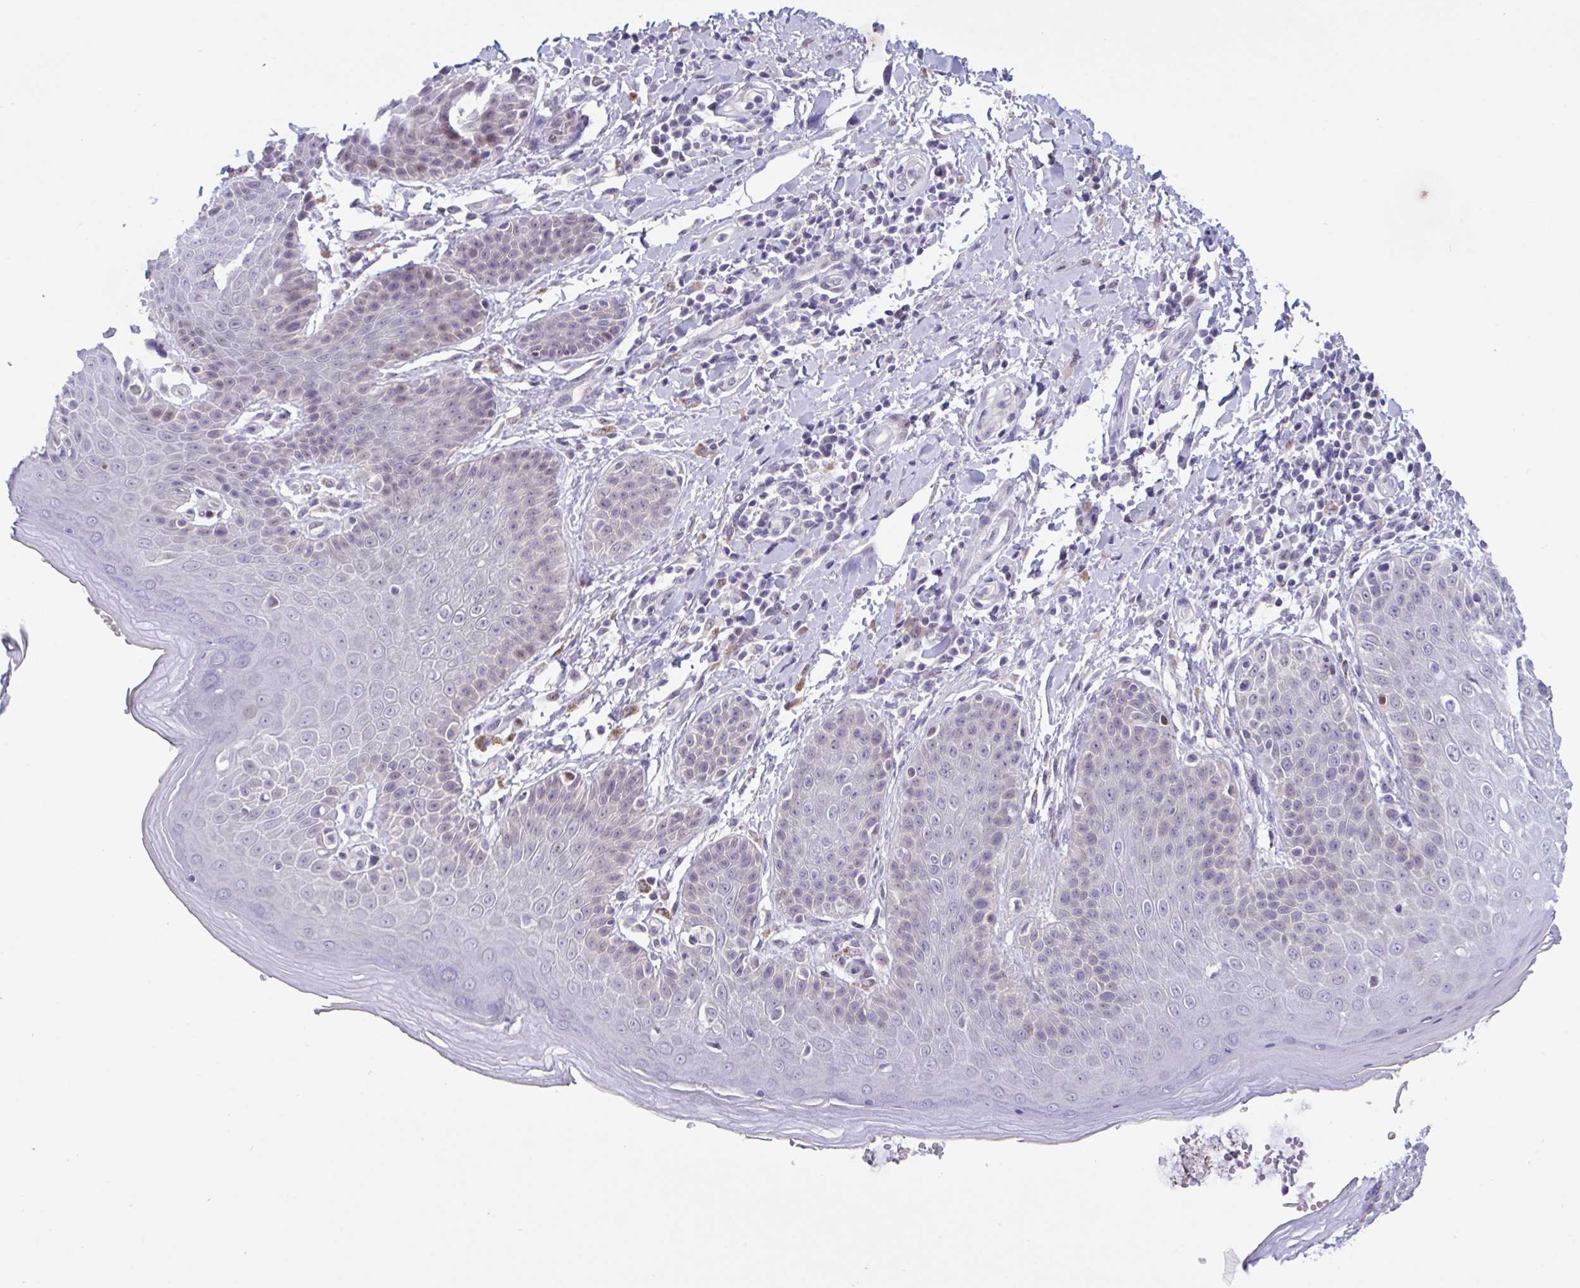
{"staining": {"intensity": "weak", "quantity": "<25%", "location": "nuclear"}, "tissue": "skin", "cell_type": "Epidermal cells", "image_type": "normal", "snomed": [{"axis": "morphology", "description": "Normal tissue, NOS"}, {"axis": "topography", "description": "Peripheral nerve tissue"}], "caption": "An immunohistochemistry (IHC) photomicrograph of unremarkable skin is shown. There is no staining in epidermal cells of skin.", "gene": "USP35", "patient": {"sex": "male", "age": 51}}